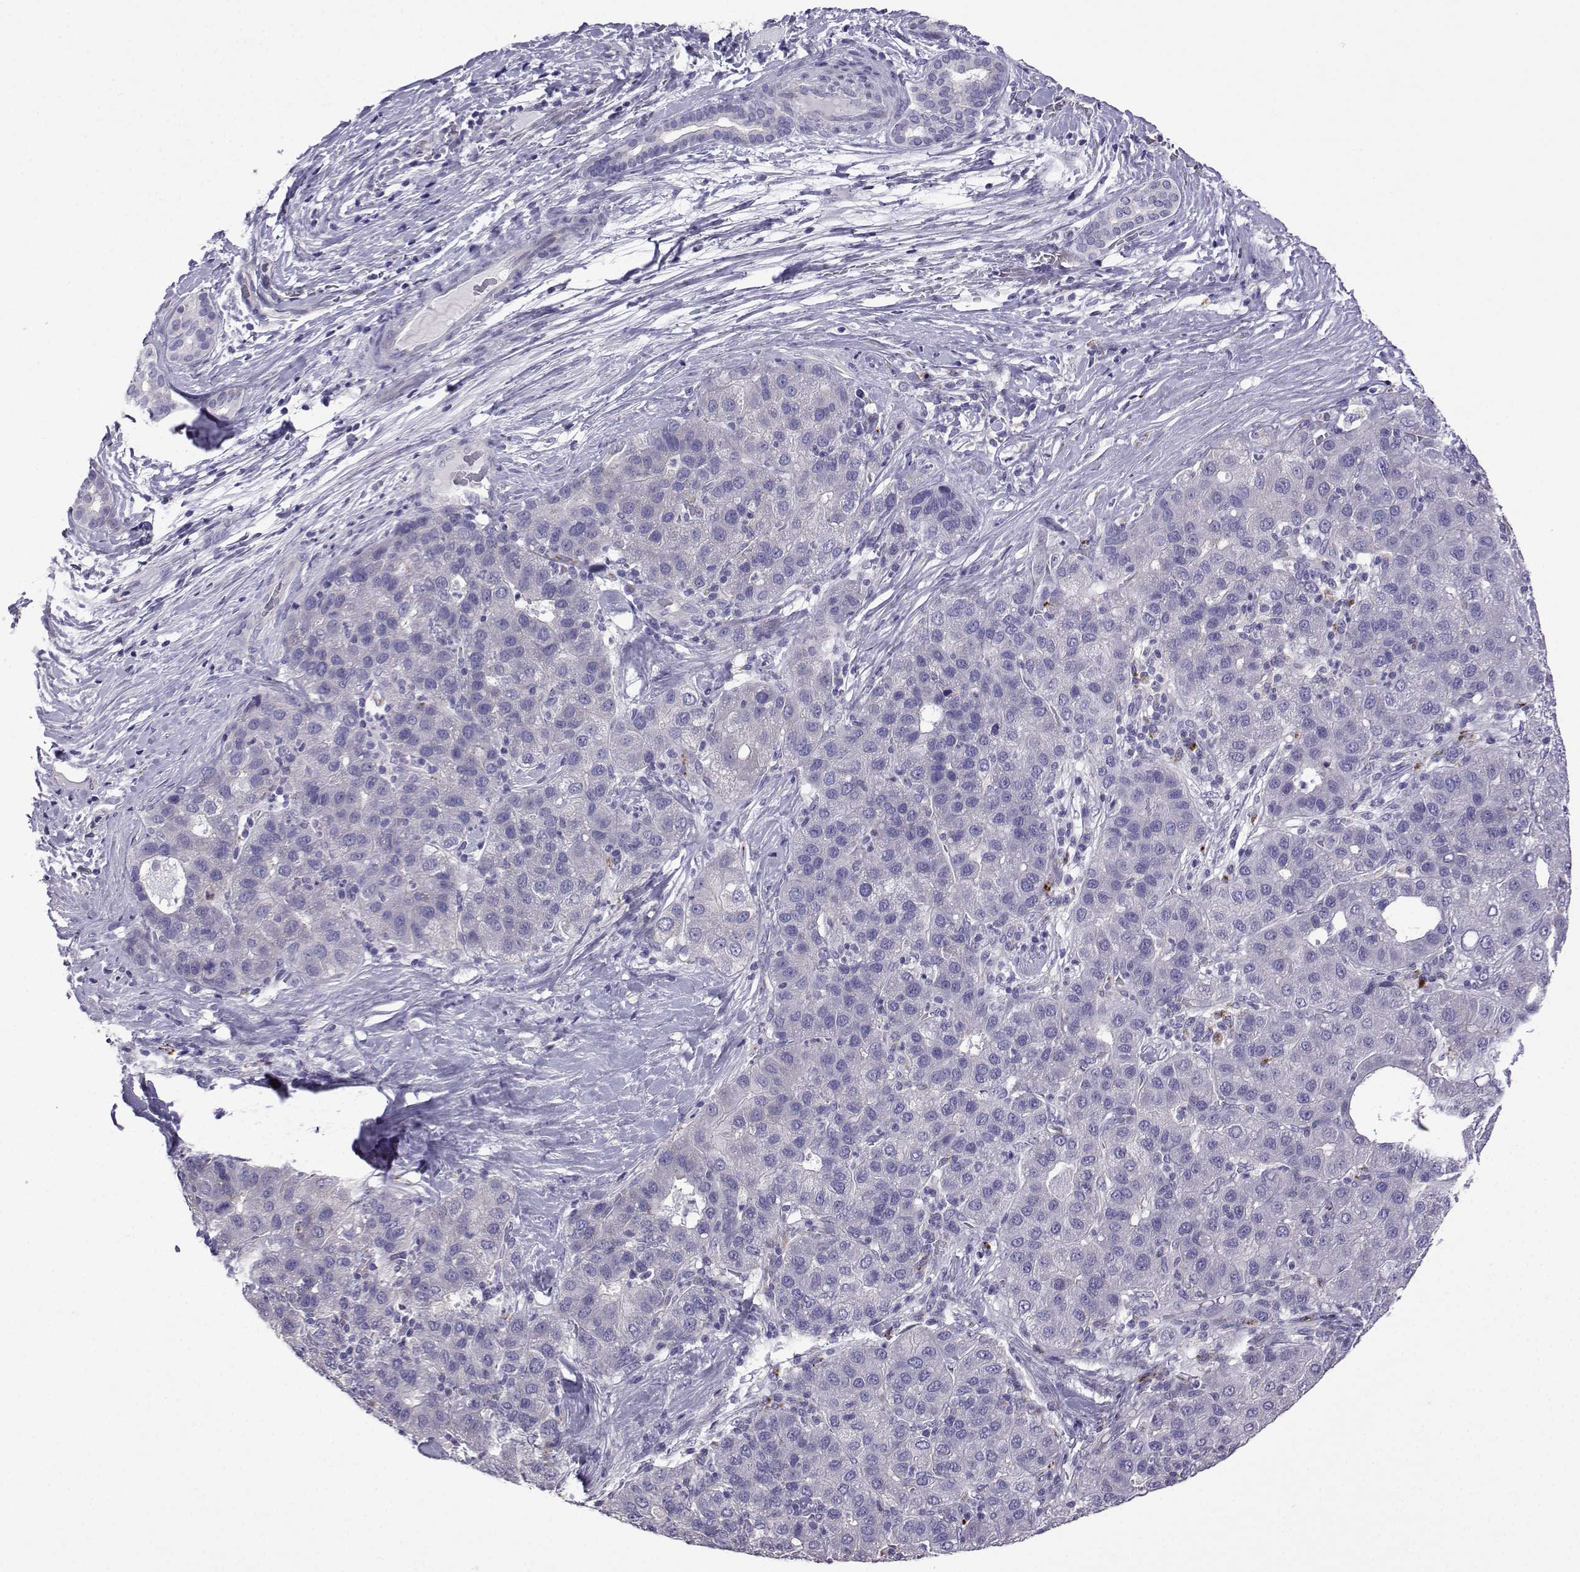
{"staining": {"intensity": "negative", "quantity": "none", "location": "none"}, "tissue": "liver cancer", "cell_type": "Tumor cells", "image_type": "cancer", "snomed": [{"axis": "morphology", "description": "Carcinoma, Hepatocellular, NOS"}, {"axis": "topography", "description": "Liver"}], "caption": "The immunohistochemistry histopathology image has no significant expression in tumor cells of hepatocellular carcinoma (liver) tissue. (DAB immunohistochemistry (IHC), high magnification).", "gene": "CFAP70", "patient": {"sex": "male", "age": 65}}